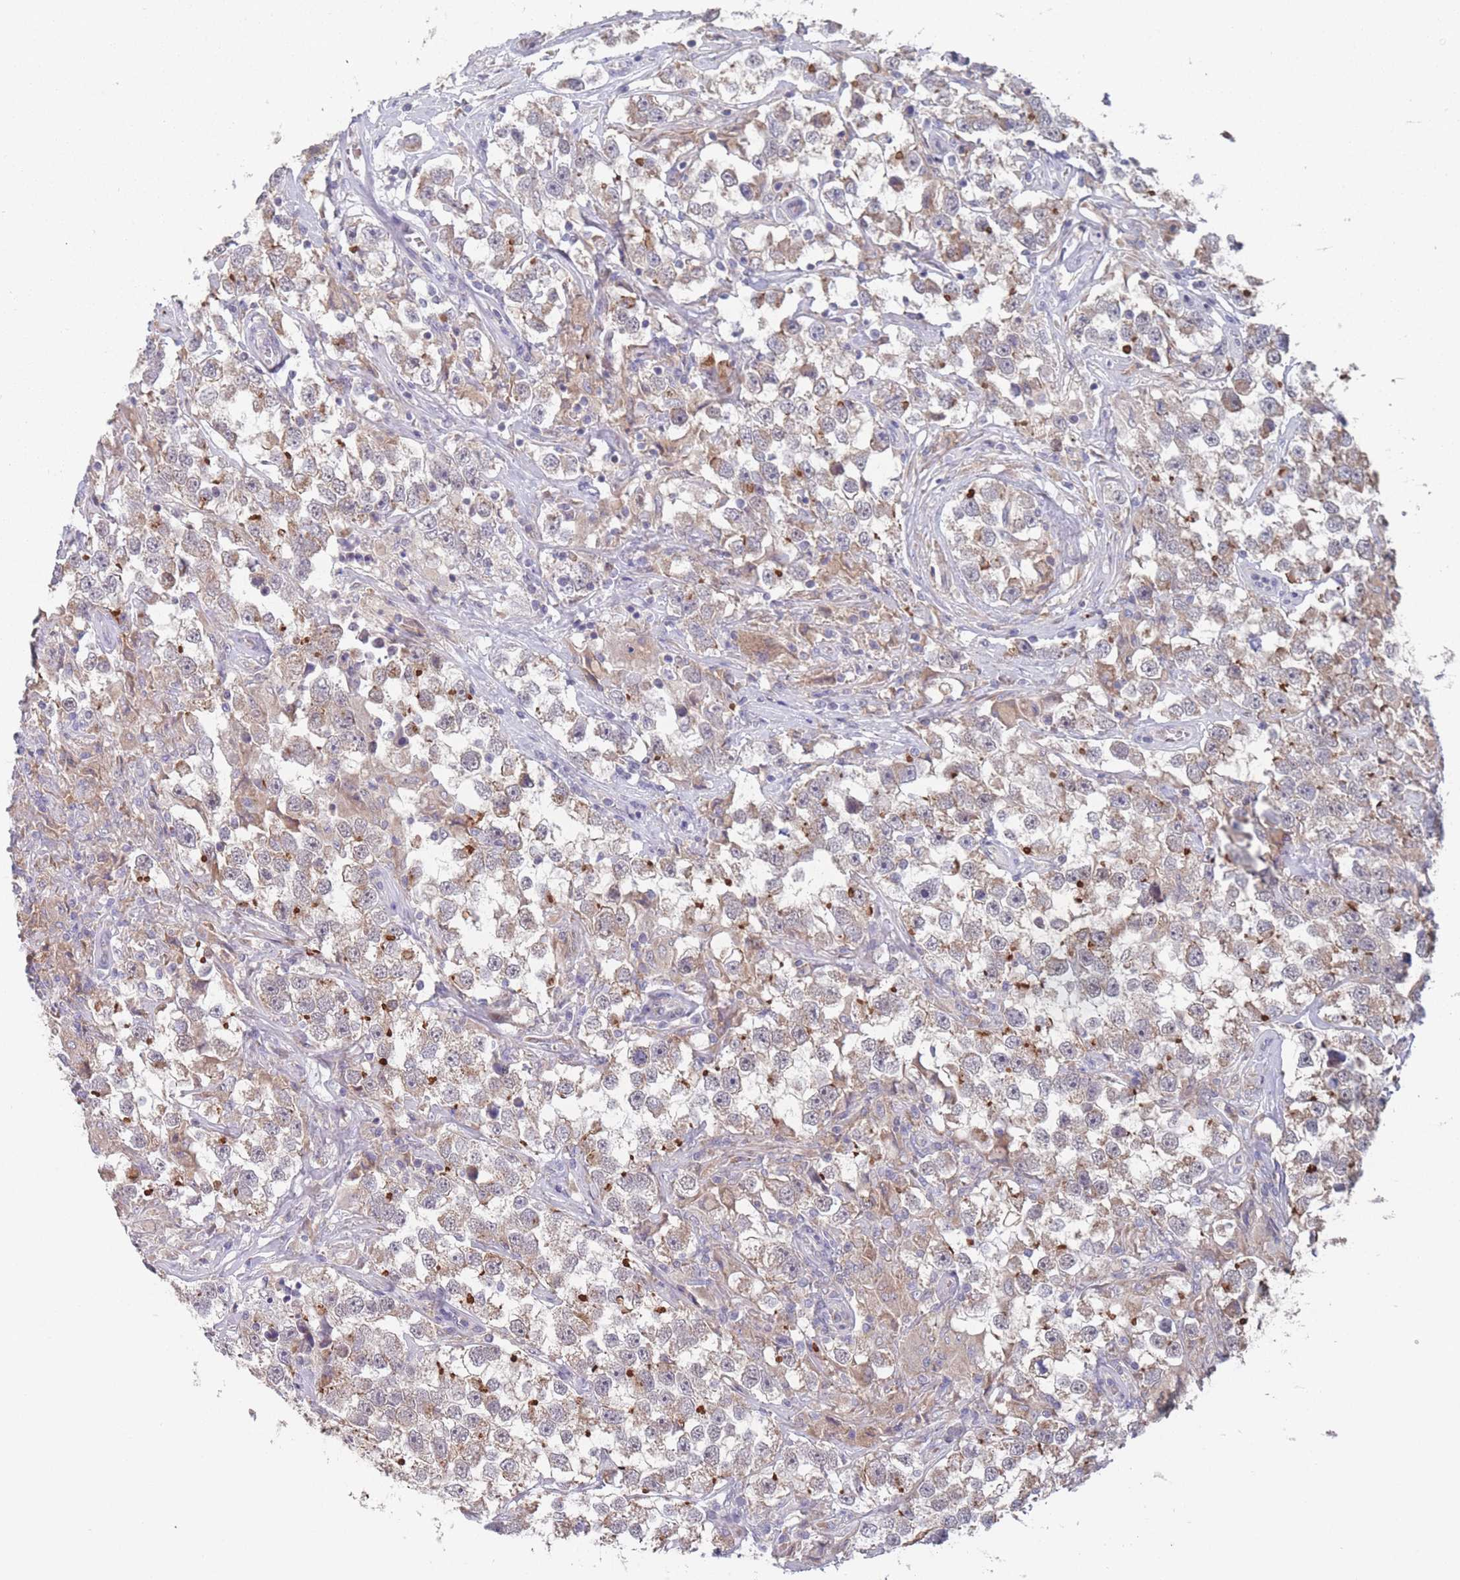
{"staining": {"intensity": "moderate", "quantity": "25%-75%", "location": "cytoplasmic/membranous"}, "tissue": "testis cancer", "cell_type": "Tumor cells", "image_type": "cancer", "snomed": [{"axis": "morphology", "description": "Seminoma, NOS"}, {"axis": "topography", "description": "Testis"}], "caption": "Immunohistochemical staining of testis cancer (seminoma) reveals medium levels of moderate cytoplasmic/membranous expression in approximately 25%-75% of tumor cells. (DAB IHC with brightfield microscopy, high magnification).", "gene": "PEX7", "patient": {"sex": "male", "age": 46}}